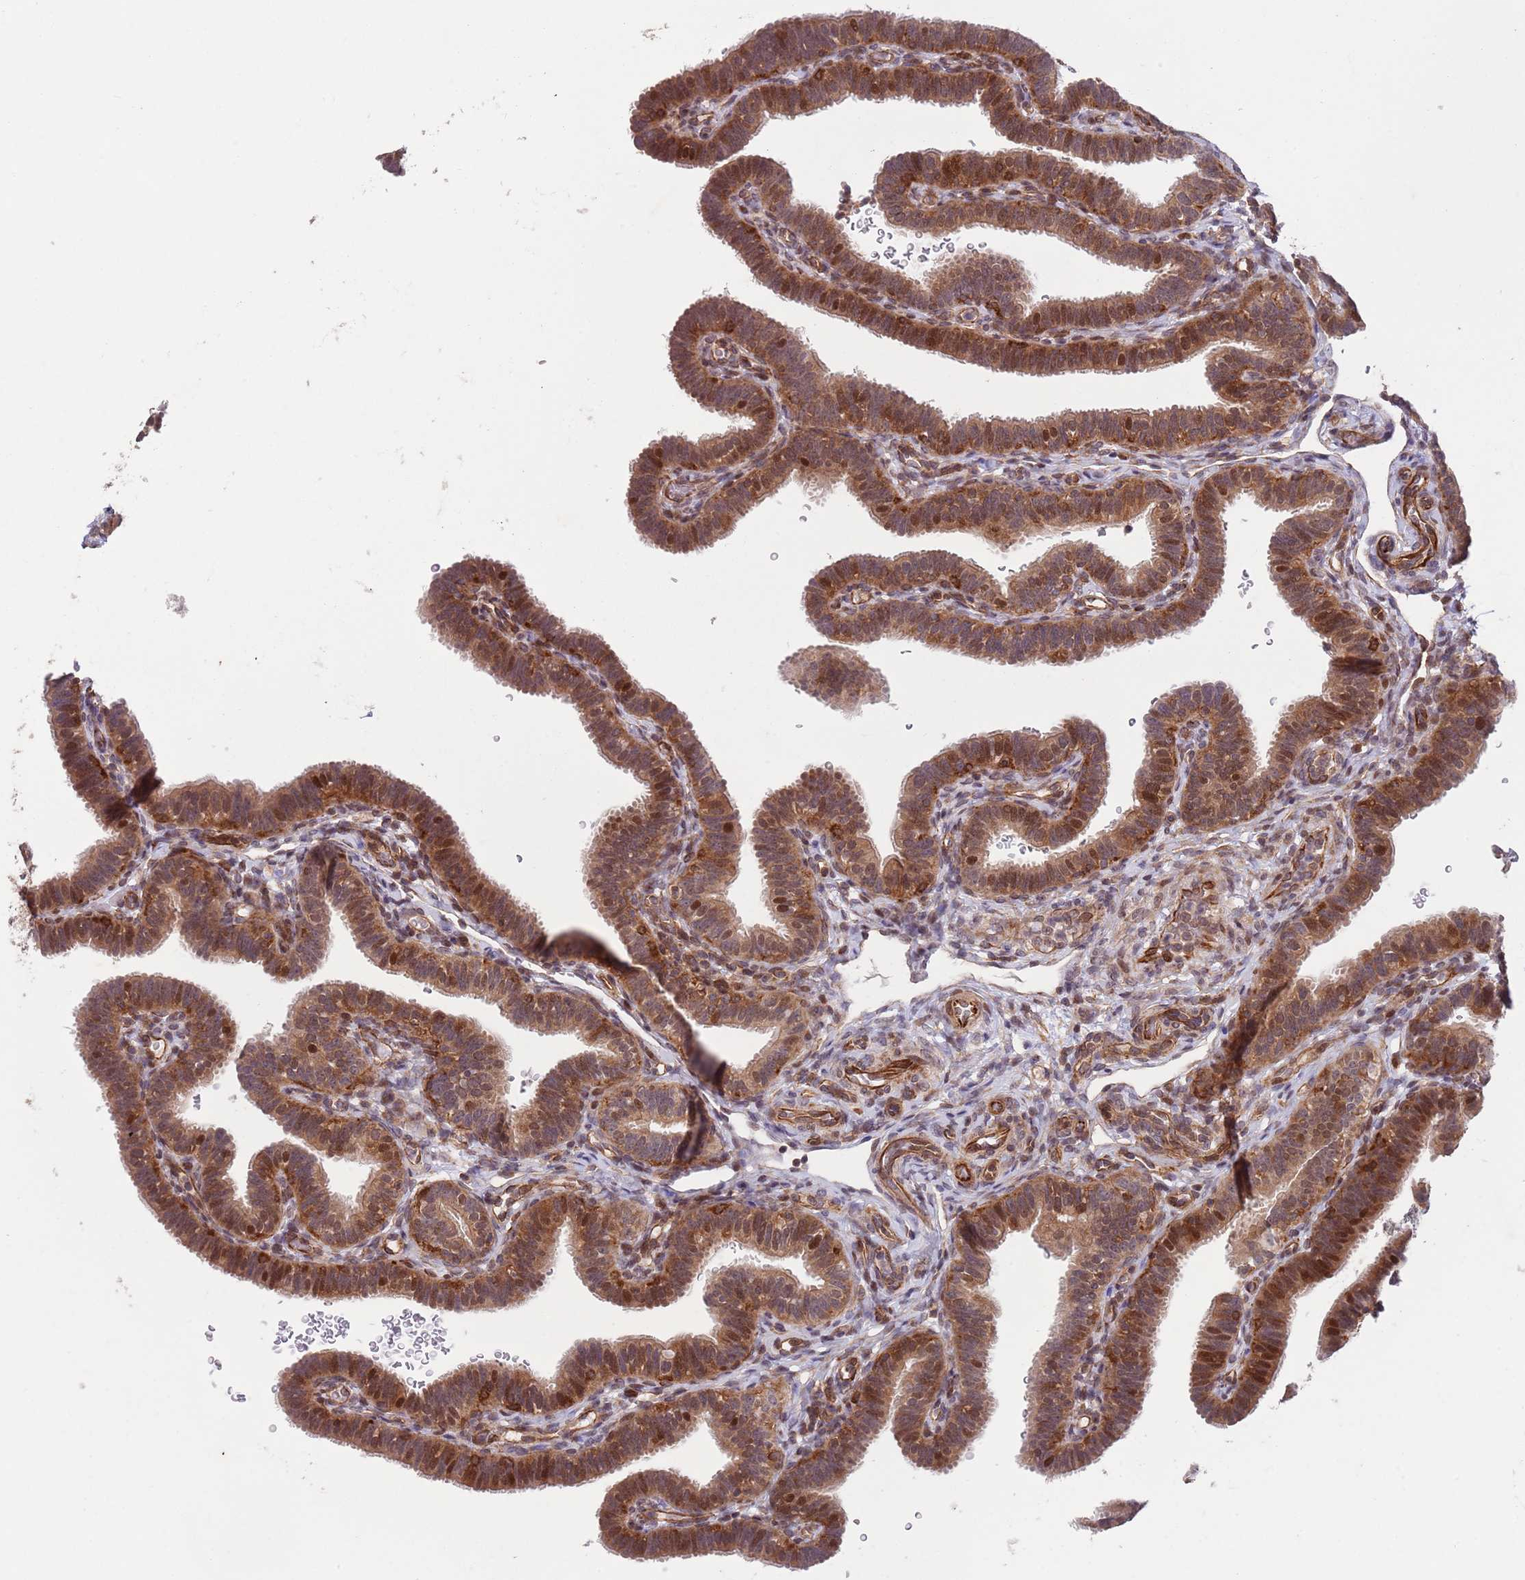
{"staining": {"intensity": "moderate", "quantity": ">75%", "location": "cytoplasmic/membranous,nuclear"}, "tissue": "fallopian tube", "cell_type": "Glandular cells", "image_type": "normal", "snomed": [{"axis": "morphology", "description": "Normal tissue, NOS"}, {"axis": "topography", "description": "Fallopian tube"}], "caption": "Unremarkable fallopian tube exhibits moderate cytoplasmic/membranous,nuclear staining in approximately >75% of glandular cells, visualized by immunohistochemistry.", "gene": "CHD9", "patient": {"sex": "female", "age": 41}}